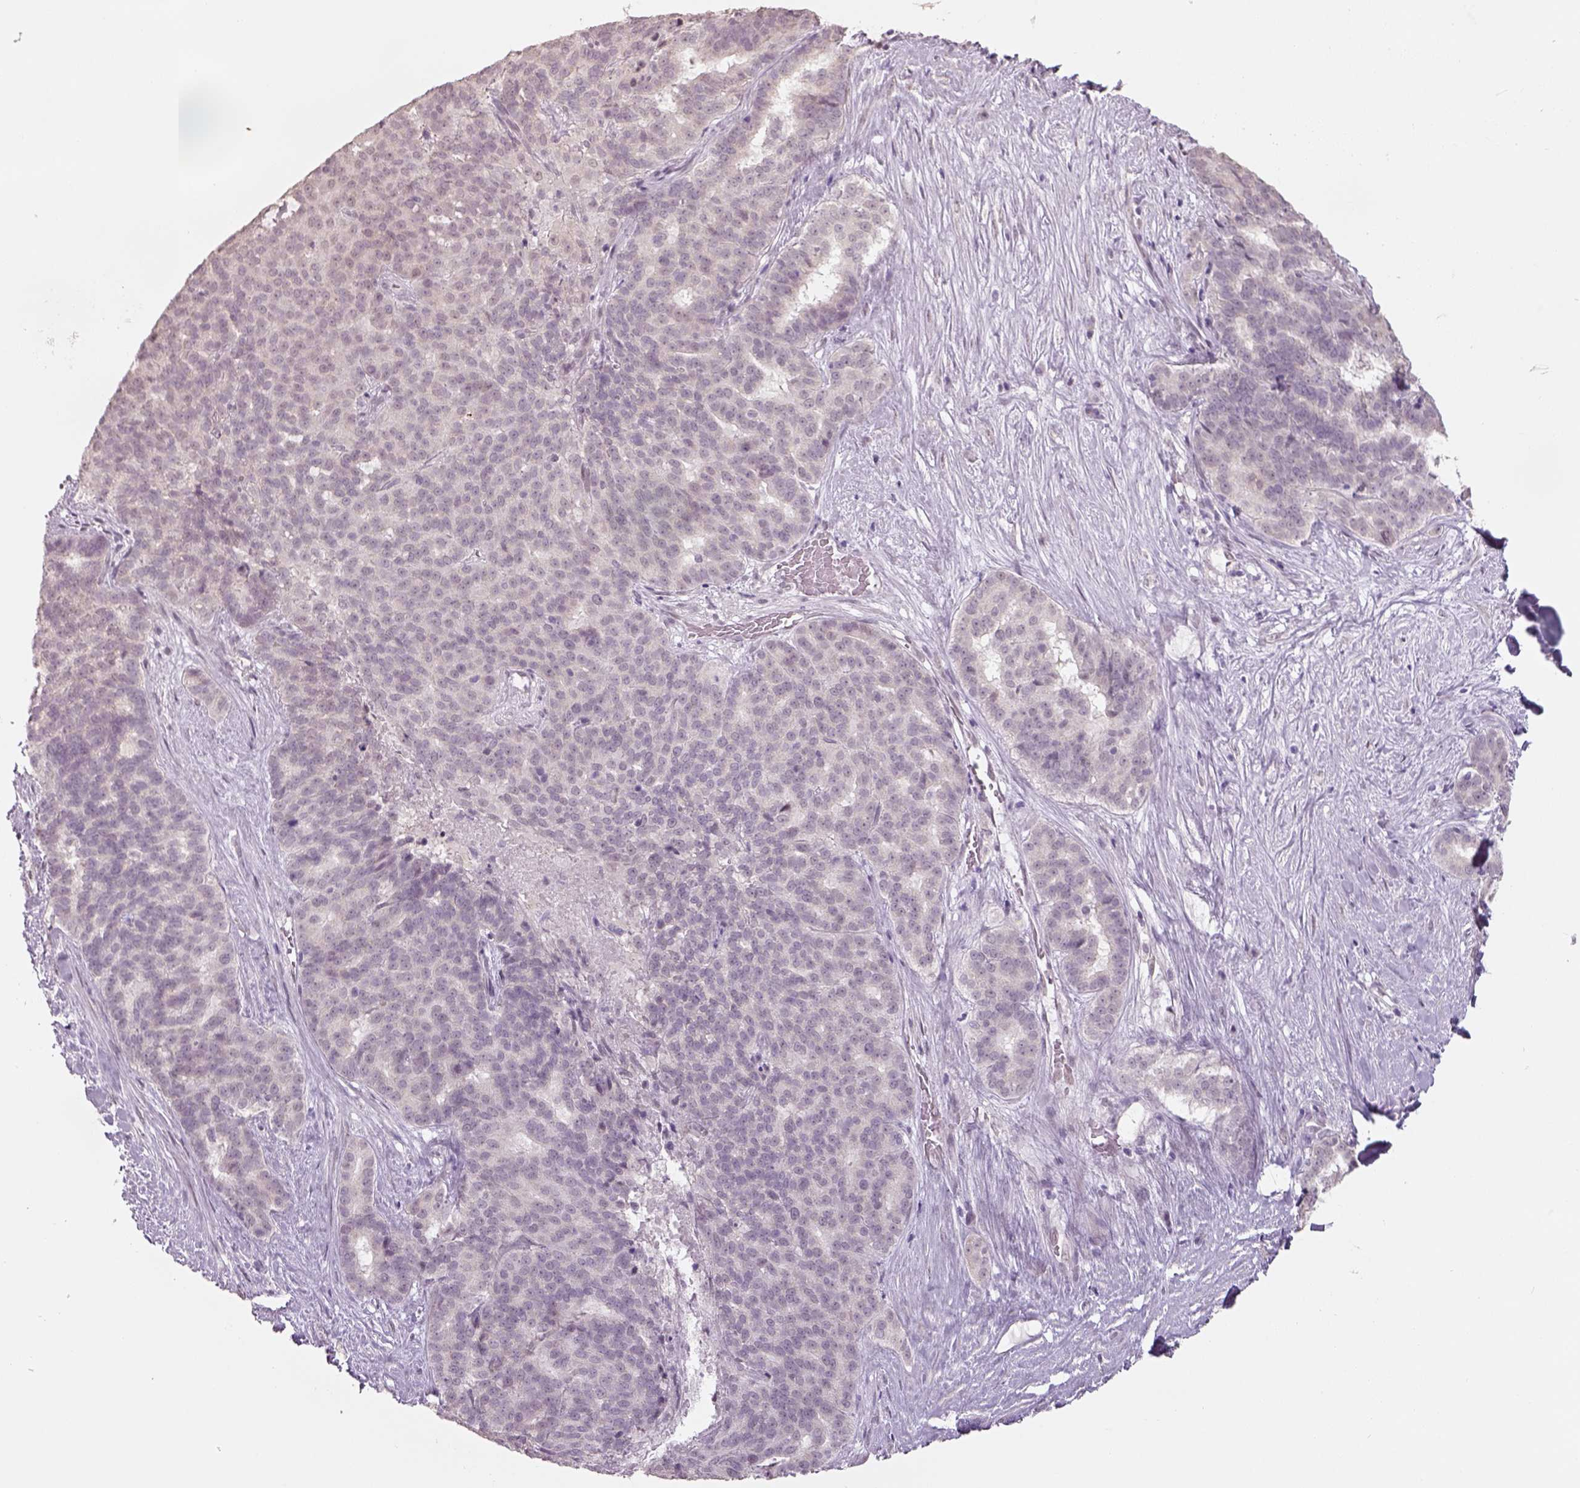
{"staining": {"intensity": "negative", "quantity": "none", "location": "none"}, "tissue": "liver cancer", "cell_type": "Tumor cells", "image_type": "cancer", "snomed": [{"axis": "morphology", "description": "Cholangiocarcinoma"}, {"axis": "topography", "description": "Liver"}], "caption": "Image shows no protein staining in tumor cells of liver cancer (cholangiocarcinoma) tissue. (DAB IHC, high magnification).", "gene": "NAT8", "patient": {"sex": "female", "age": 47}}